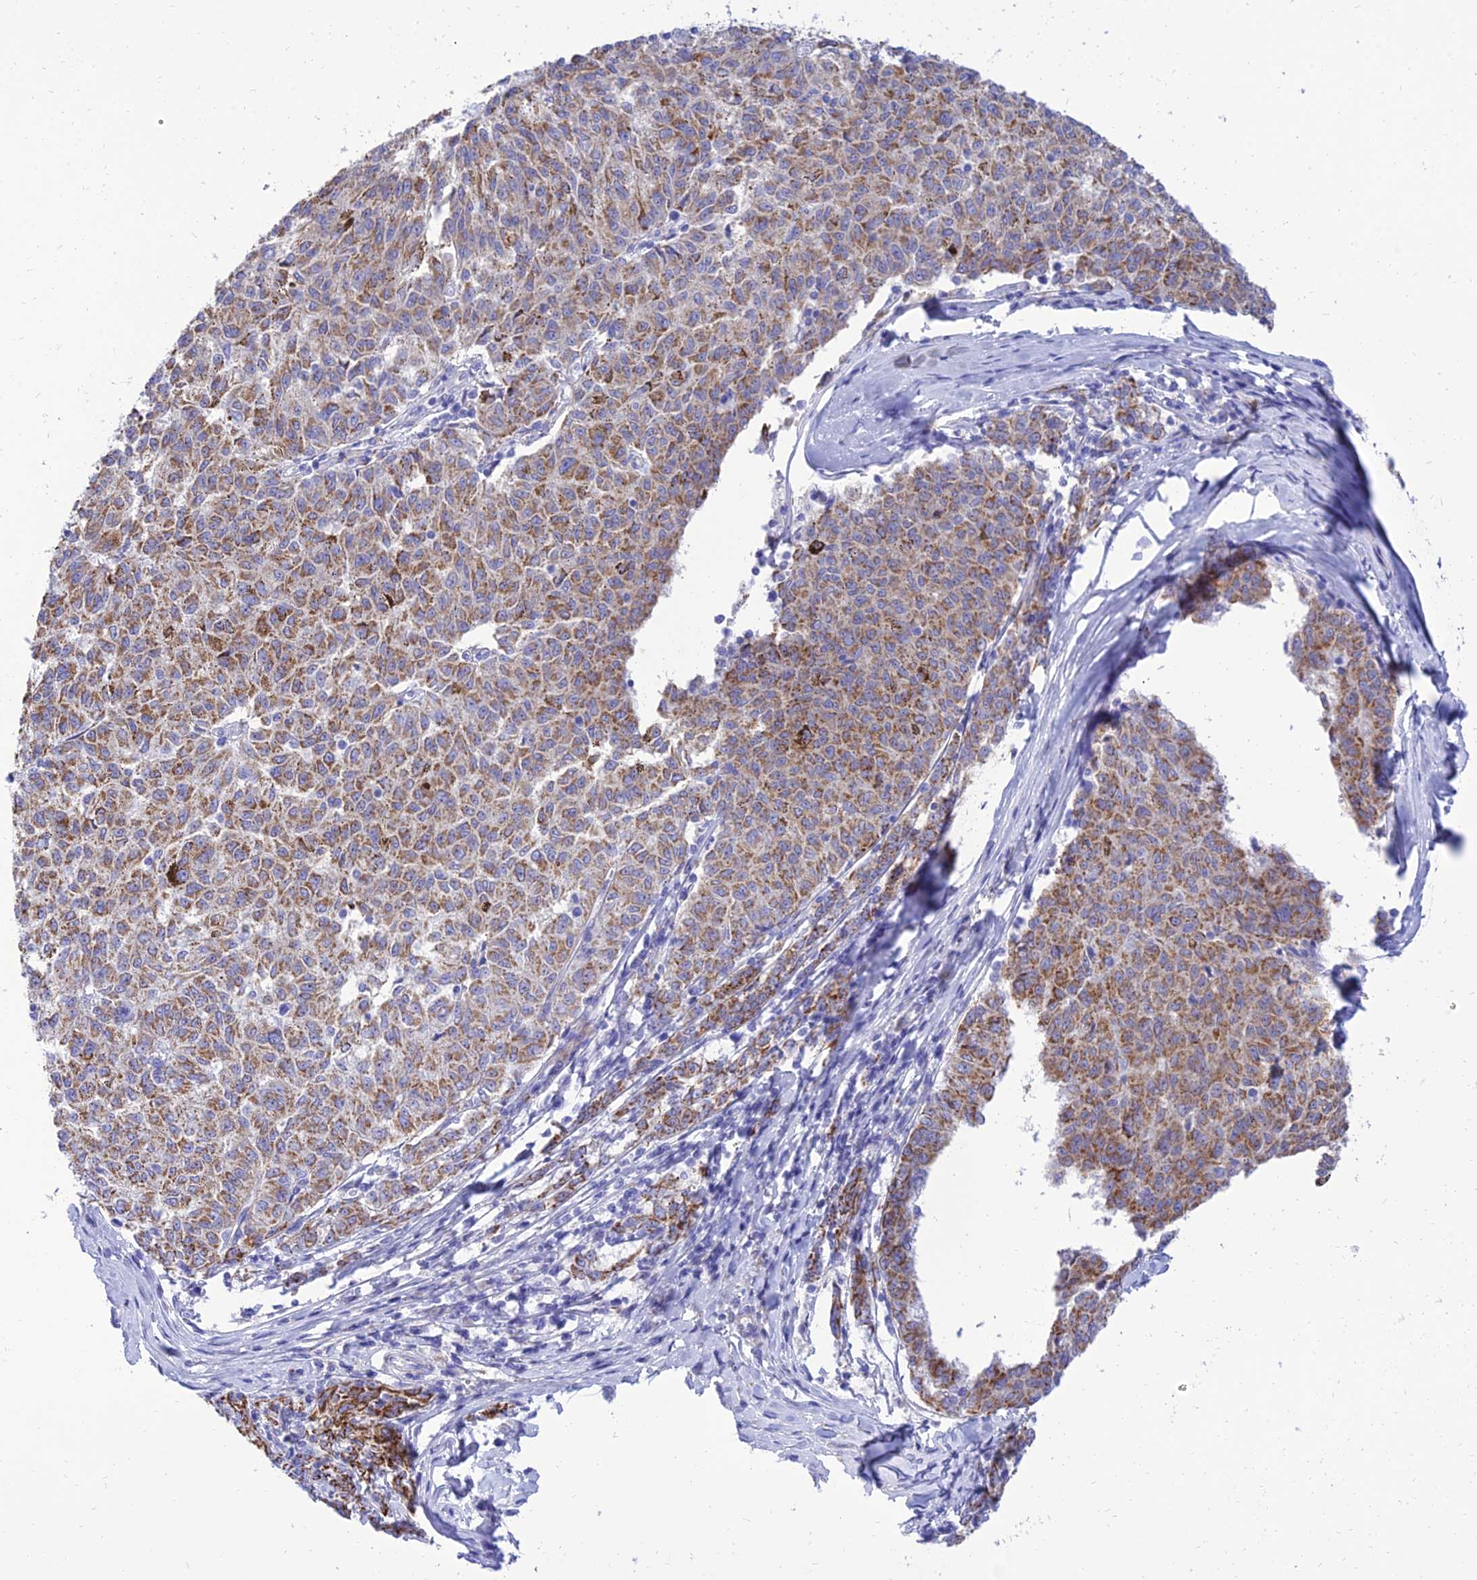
{"staining": {"intensity": "moderate", "quantity": ">75%", "location": "cytoplasmic/membranous"}, "tissue": "melanoma", "cell_type": "Tumor cells", "image_type": "cancer", "snomed": [{"axis": "morphology", "description": "Malignant melanoma, NOS"}, {"axis": "topography", "description": "Skin"}], "caption": "DAB (3,3'-diaminobenzidine) immunohistochemical staining of human melanoma displays moderate cytoplasmic/membranous protein positivity in approximately >75% of tumor cells.", "gene": "PKN3", "patient": {"sex": "female", "age": 72}}